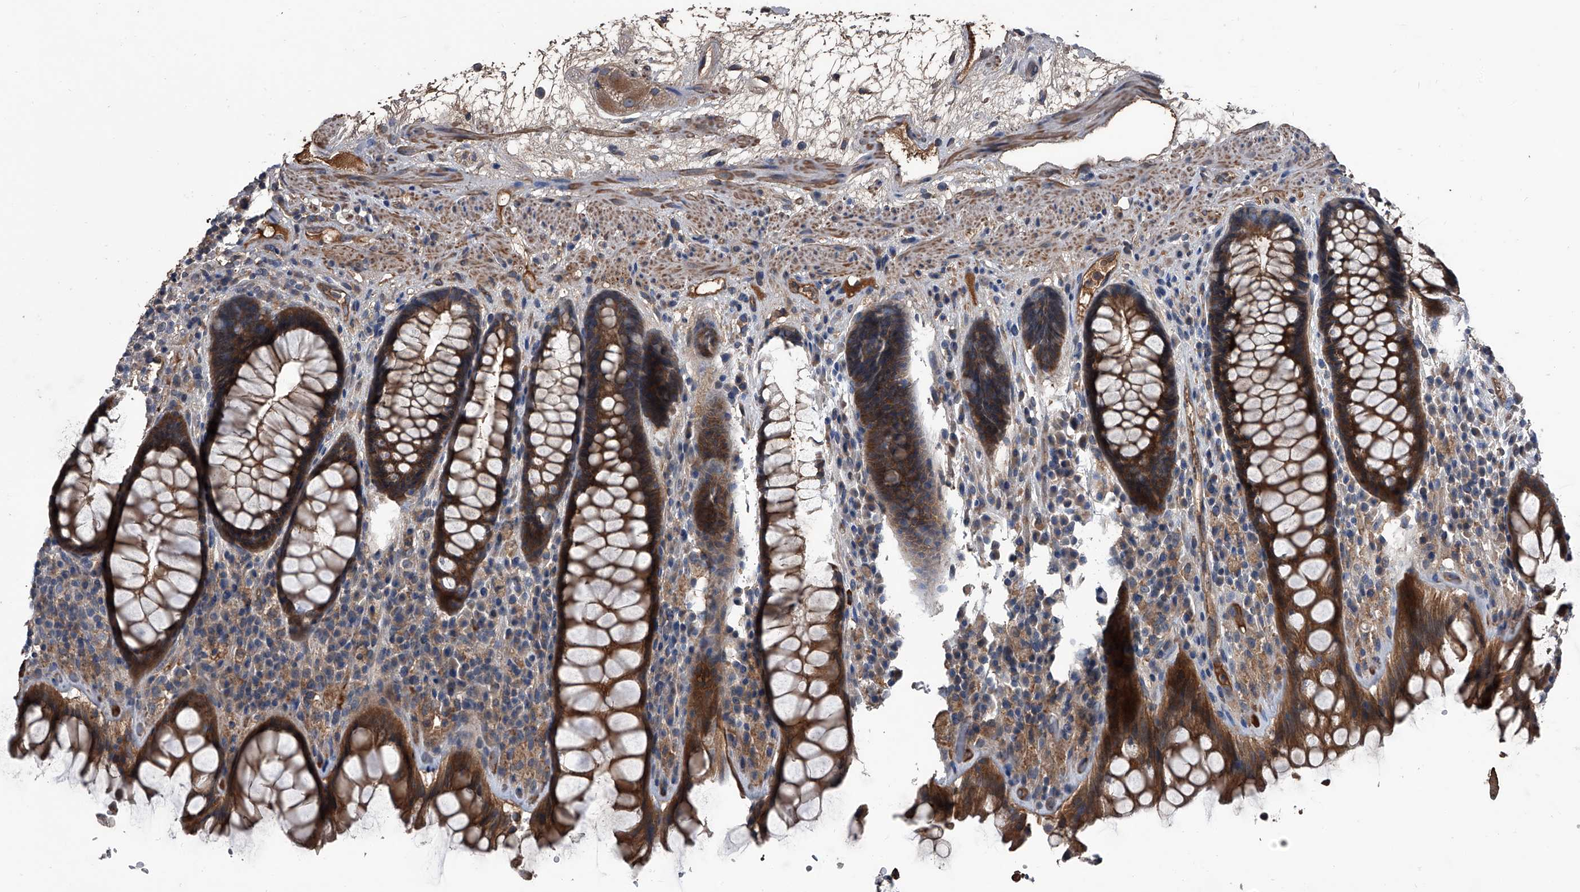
{"staining": {"intensity": "strong", "quantity": ">75%", "location": "cytoplasmic/membranous"}, "tissue": "rectum", "cell_type": "Glandular cells", "image_type": "normal", "snomed": [{"axis": "morphology", "description": "Normal tissue, NOS"}, {"axis": "topography", "description": "Rectum"}], "caption": "The micrograph exhibits immunohistochemical staining of benign rectum. There is strong cytoplasmic/membranous positivity is present in about >75% of glandular cells.", "gene": "KIF13A", "patient": {"sex": "male", "age": 64}}